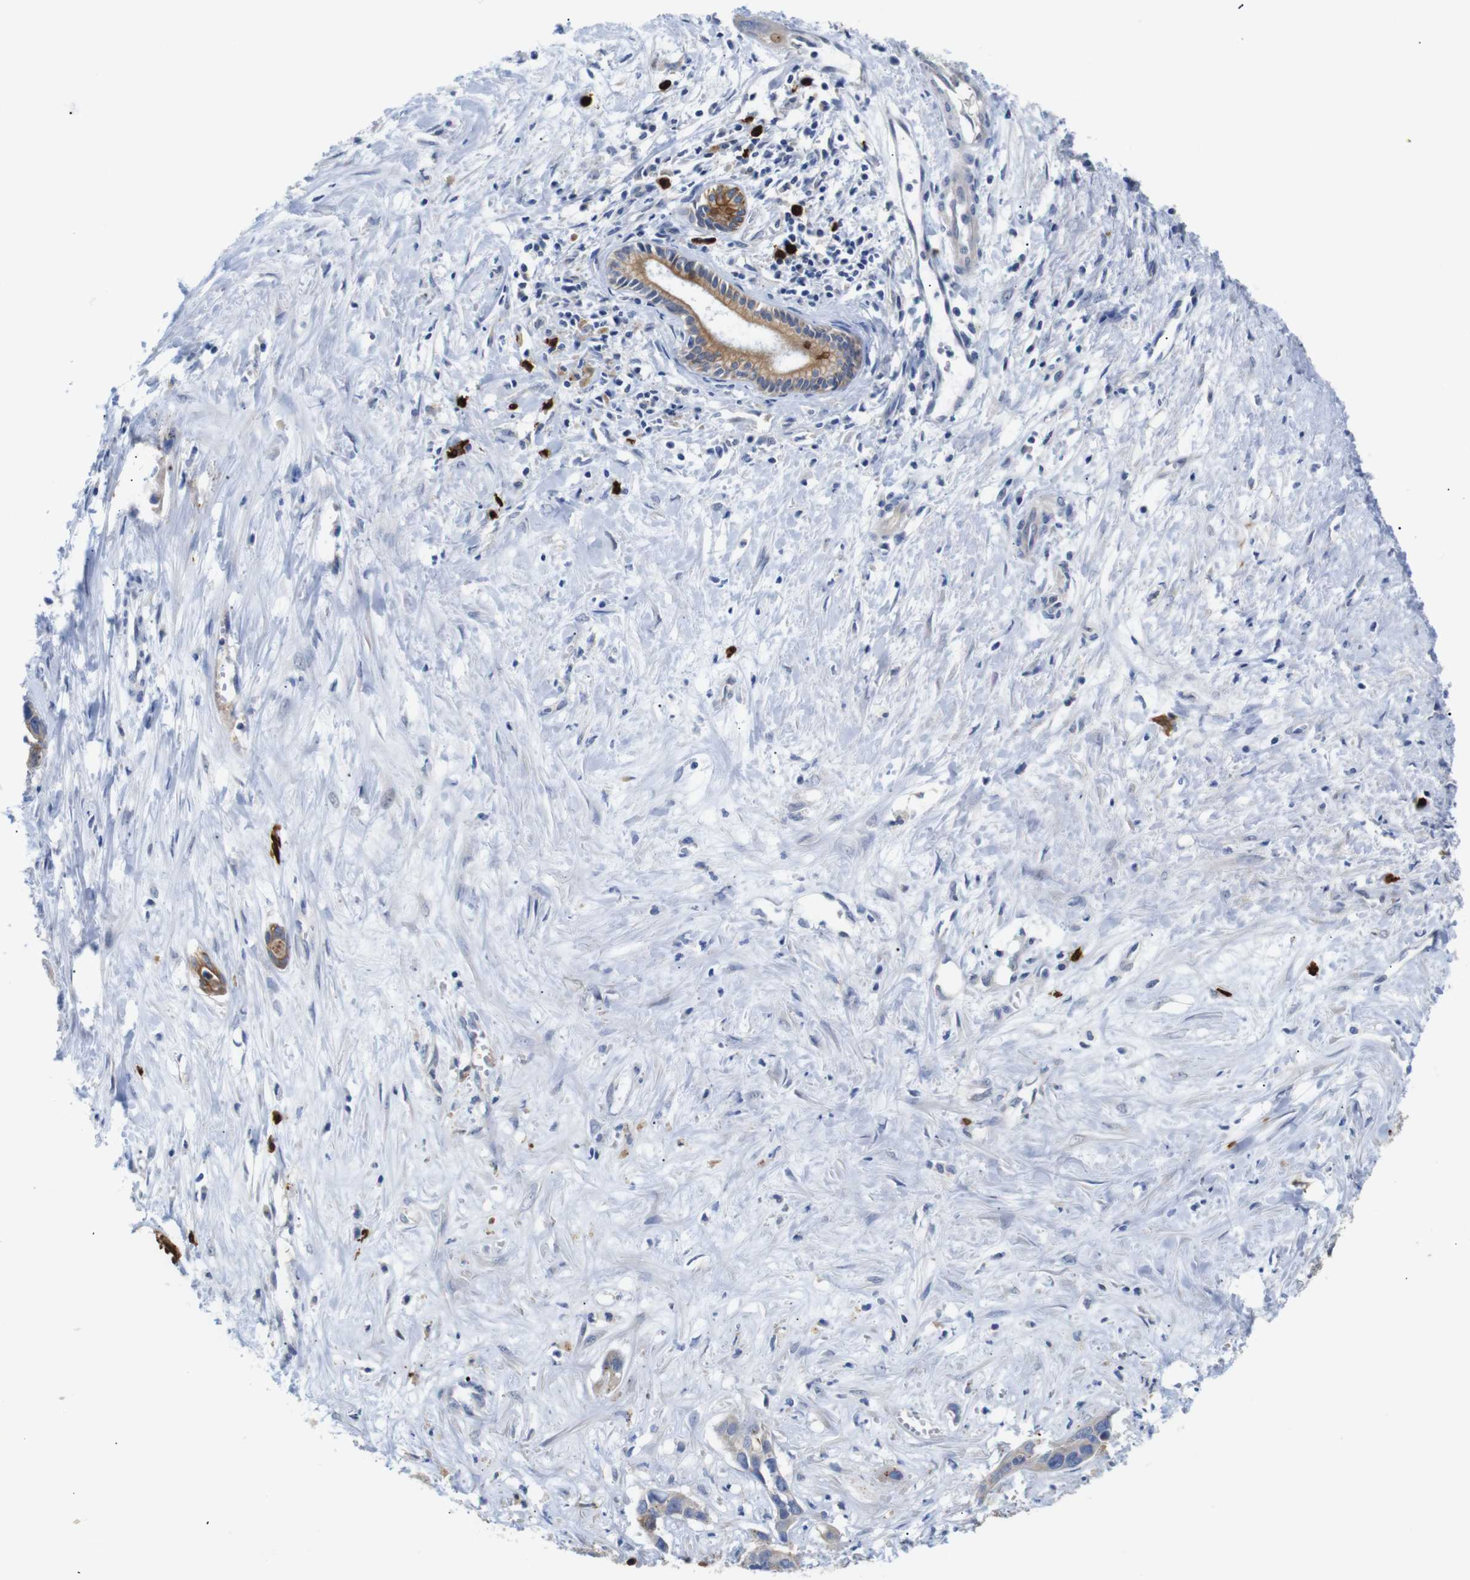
{"staining": {"intensity": "moderate", "quantity": ">75%", "location": "cytoplasmic/membranous"}, "tissue": "liver cancer", "cell_type": "Tumor cells", "image_type": "cancer", "snomed": [{"axis": "morphology", "description": "Cholangiocarcinoma"}, {"axis": "topography", "description": "Liver"}], "caption": "High-magnification brightfield microscopy of cholangiocarcinoma (liver) stained with DAB (brown) and counterstained with hematoxylin (blue). tumor cells exhibit moderate cytoplasmic/membranous positivity is present in about>75% of cells. (IHC, brightfield microscopy, high magnification).", "gene": "ALOX15", "patient": {"sex": "female", "age": 65}}